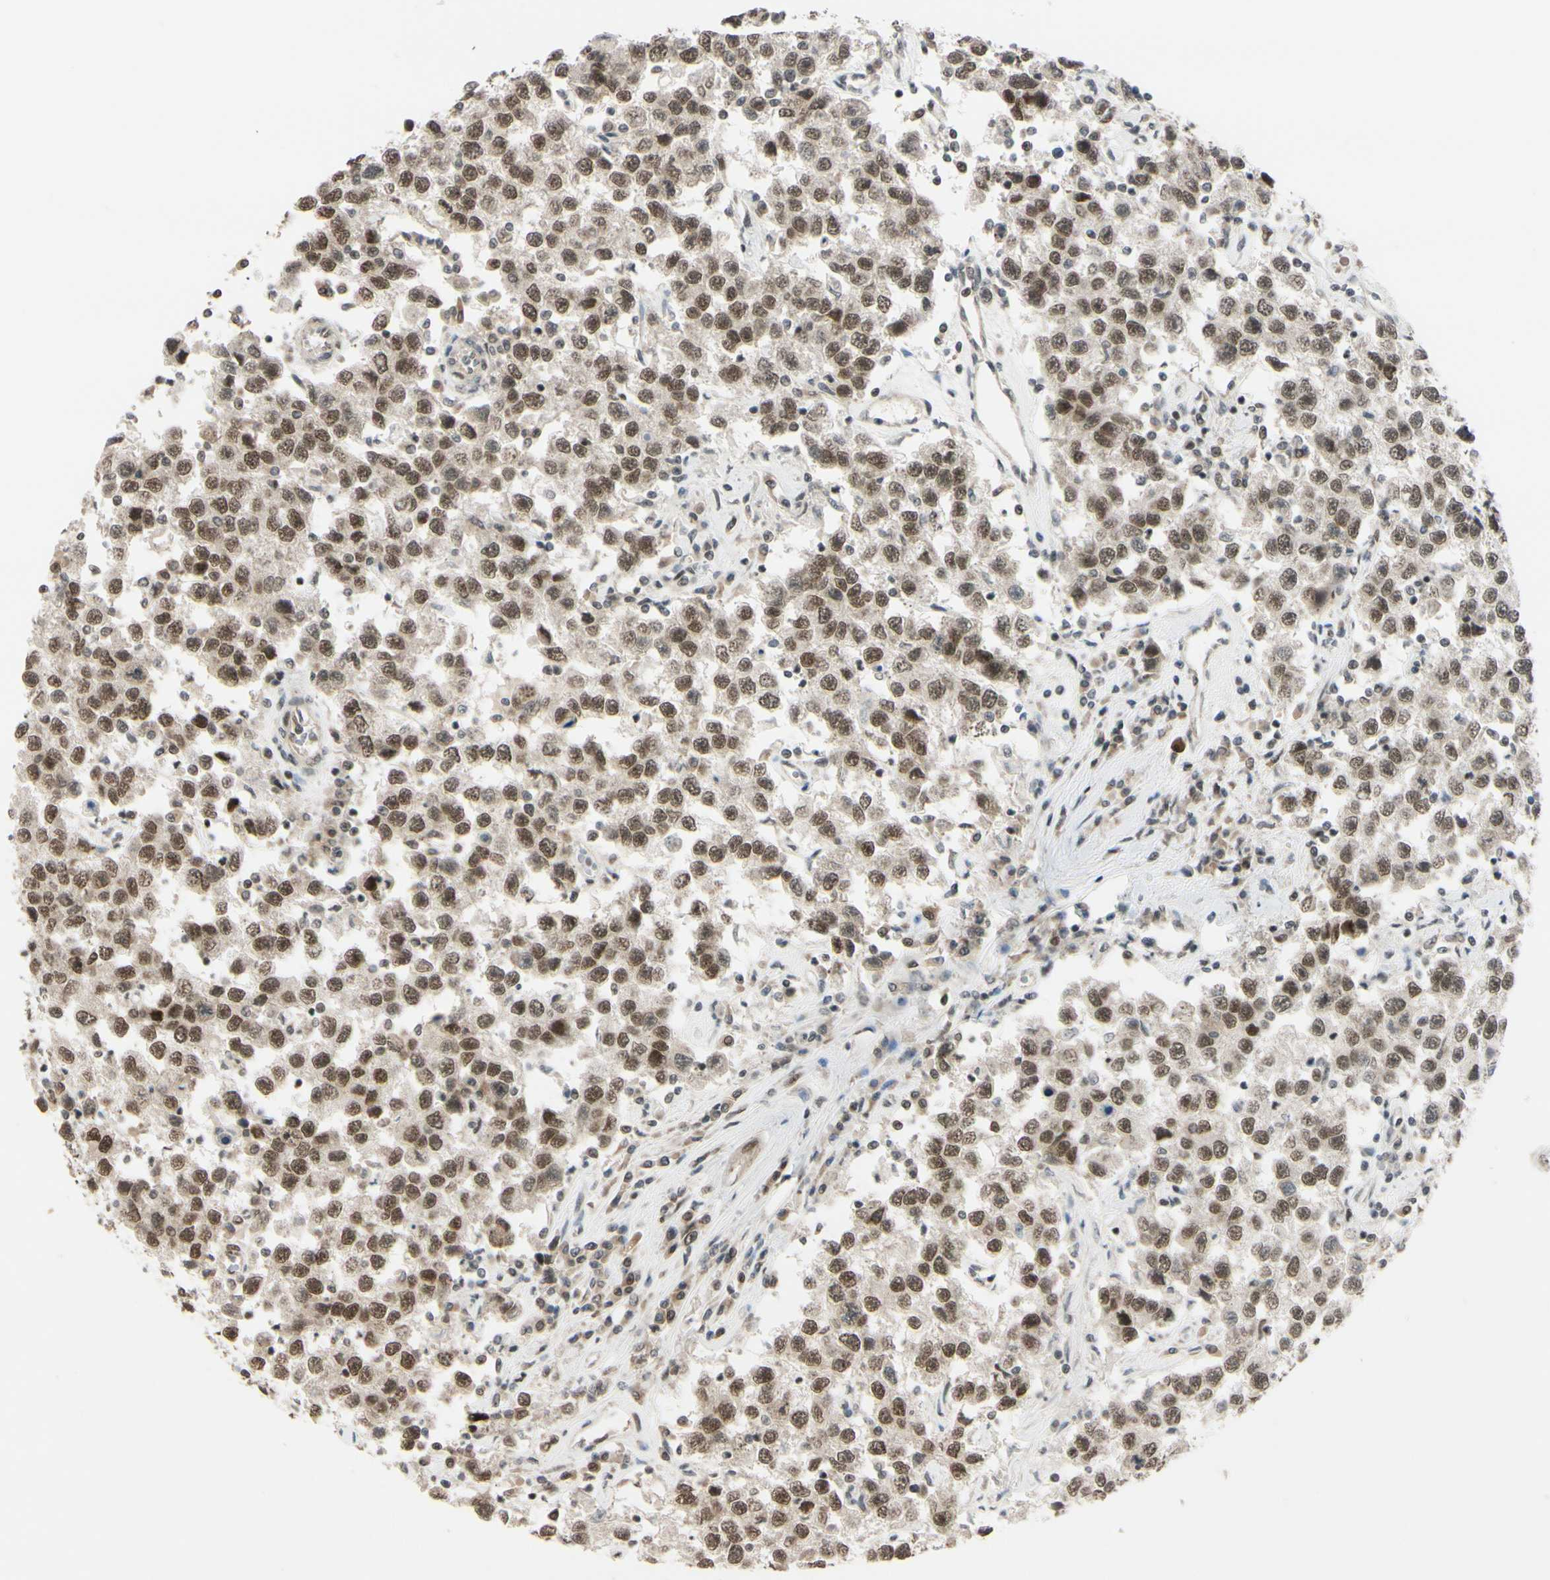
{"staining": {"intensity": "moderate", "quantity": ">75%", "location": "cytoplasmic/membranous,nuclear"}, "tissue": "testis cancer", "cell_type": "Tumor cells", "image_type": "cancer", "snomed": [{"axis": "morphology", "description": "Seminoma, NOS"}, {"axis": "topography", "description": "Testis"}], "caption": "Human testis cancer (seminoma) stained for a protein (brown) reveals moderate cytoplasmic/membranous and nuclear positive positivity in approximately >75% of tumor cells.", "gene": "BRMS1", "patient": {"sex": "male", "age": 41}}